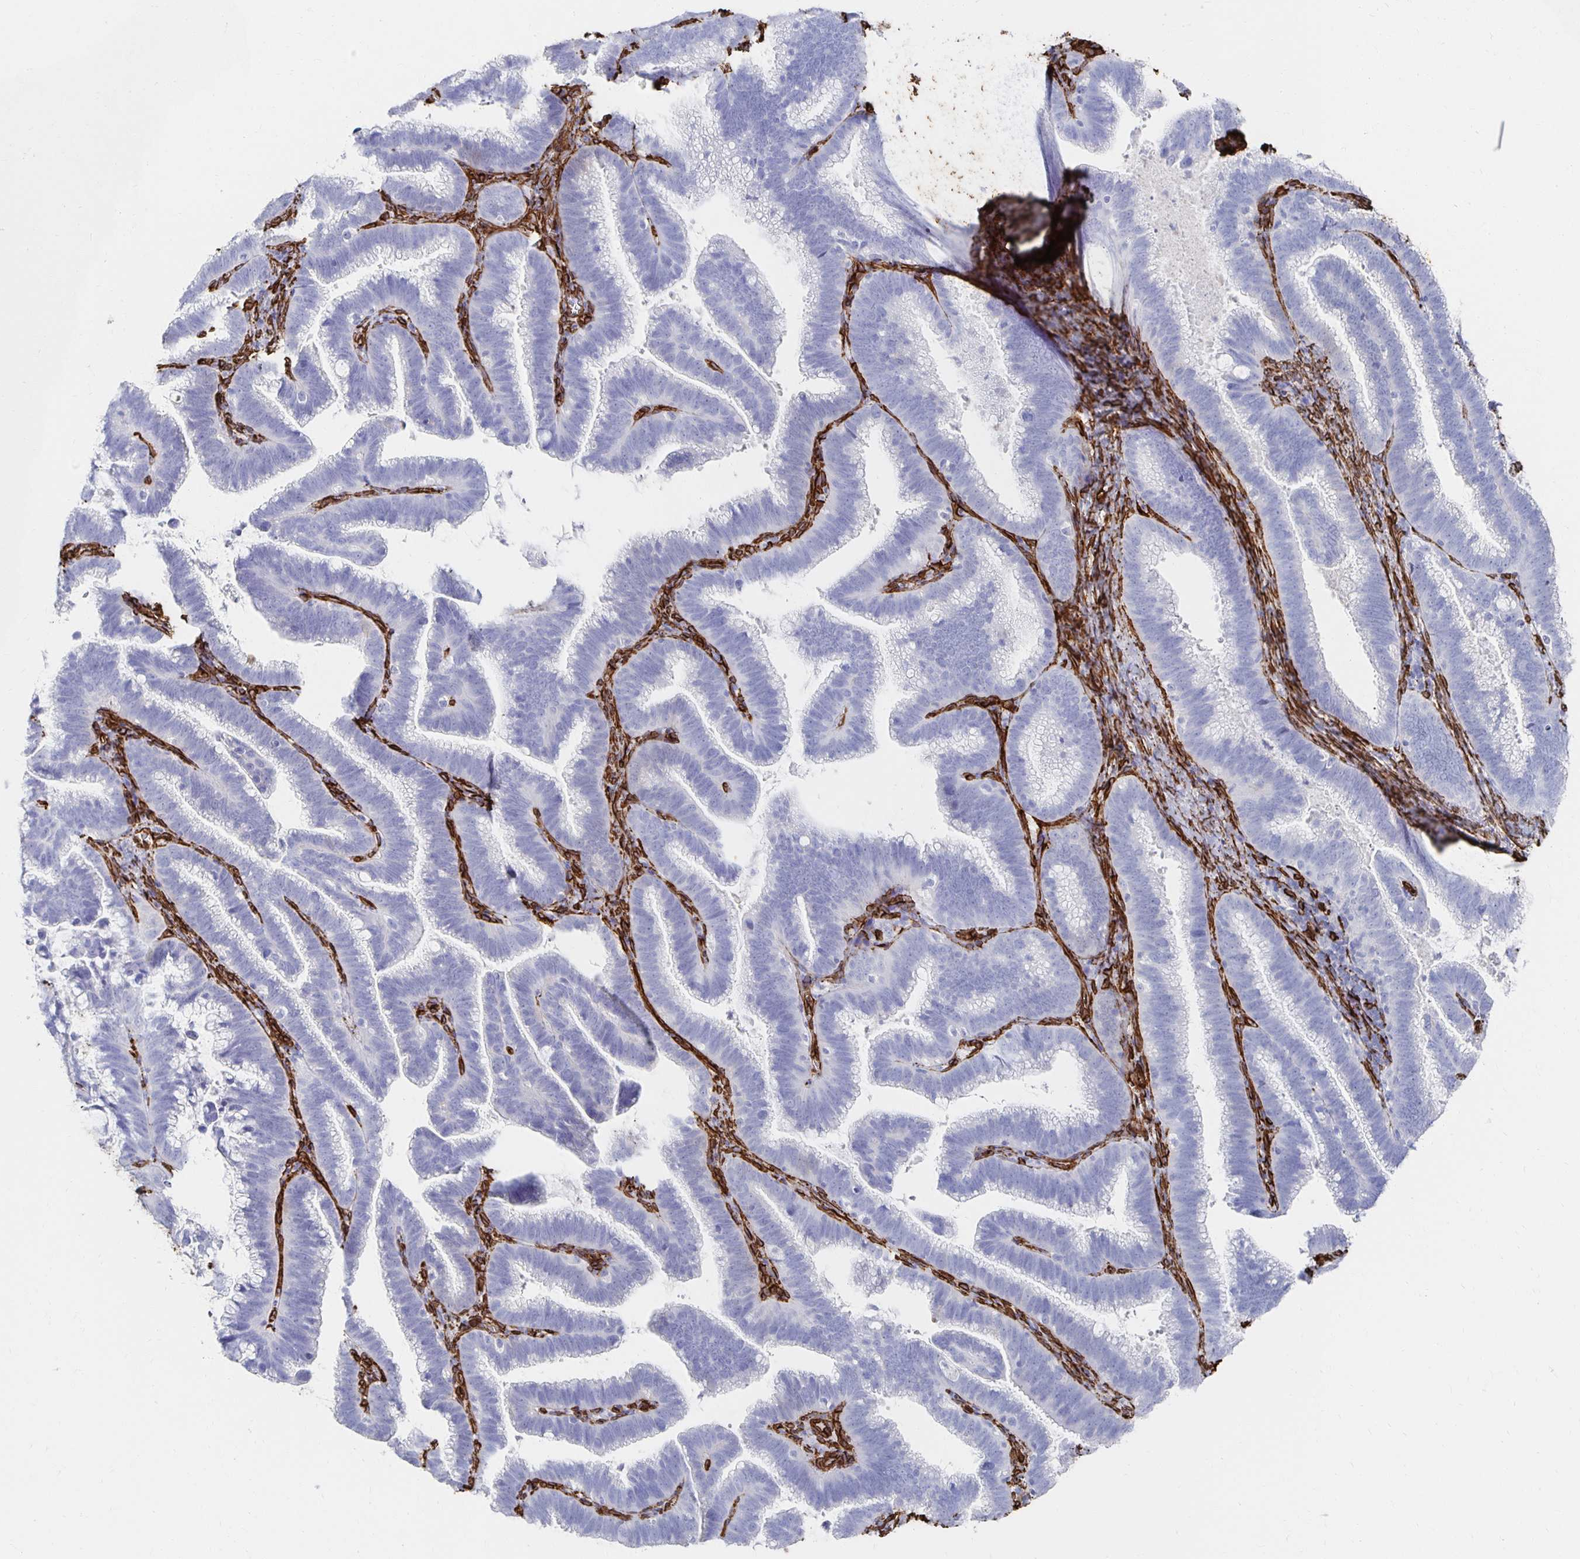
{"staining": {"intensity": "negative", "quantity": "none", "location": "none"}, "tissue": "cervical cancer", "cell_type": "Tumor cells", "image_type": "cancer", "snomed": [{"axis": "morphology", "description": "Adenocarcinoma, NOS"}, {"axis": "topography", "description": "Cervix"}], "caption": "Immunohistochemistry (IHC) micrograph of neoplastic tissue: human cervical cancer stained with DAB reveals no significant protein staining in tumor cells. (DAB IHC with hematoxylin counter stain).", "gene": "VIPR2", "patient": {"sex": "female", "age": 61}}